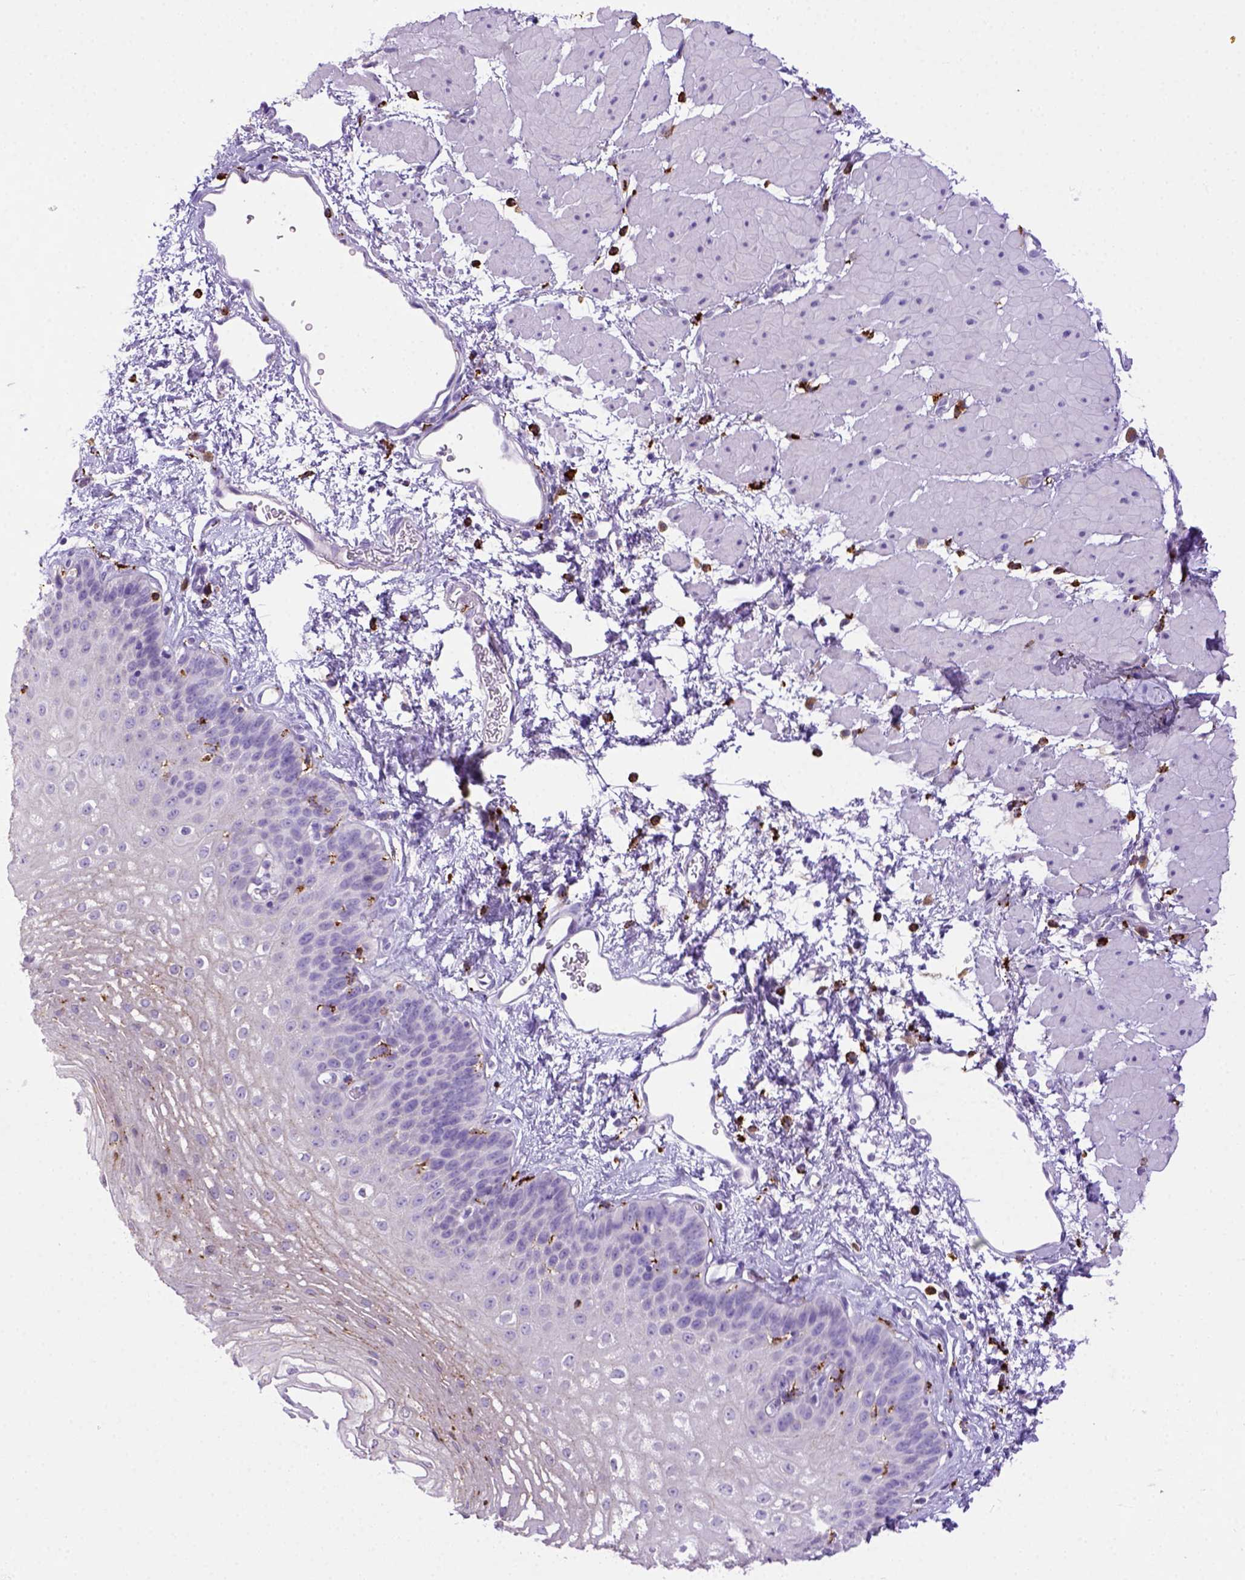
{"staining": {"intensity": "negative", "quantity": "none", "location": "none"}, "tissue": "esophagus", "cell_type": "Squamous epithelial cells", "image_type": "normal", "snomed": [{"axis": "morphology", "description": "Normal tissue, NOS"}, {"axis": "topography", "description": "Esophagus"}], "caption": "This is an IHC histopathology image of normal esophagus. There is no positivity in squamous epithelial cells.", "gene": "CD68", "patient": {"sex": "female", "age": 62}}